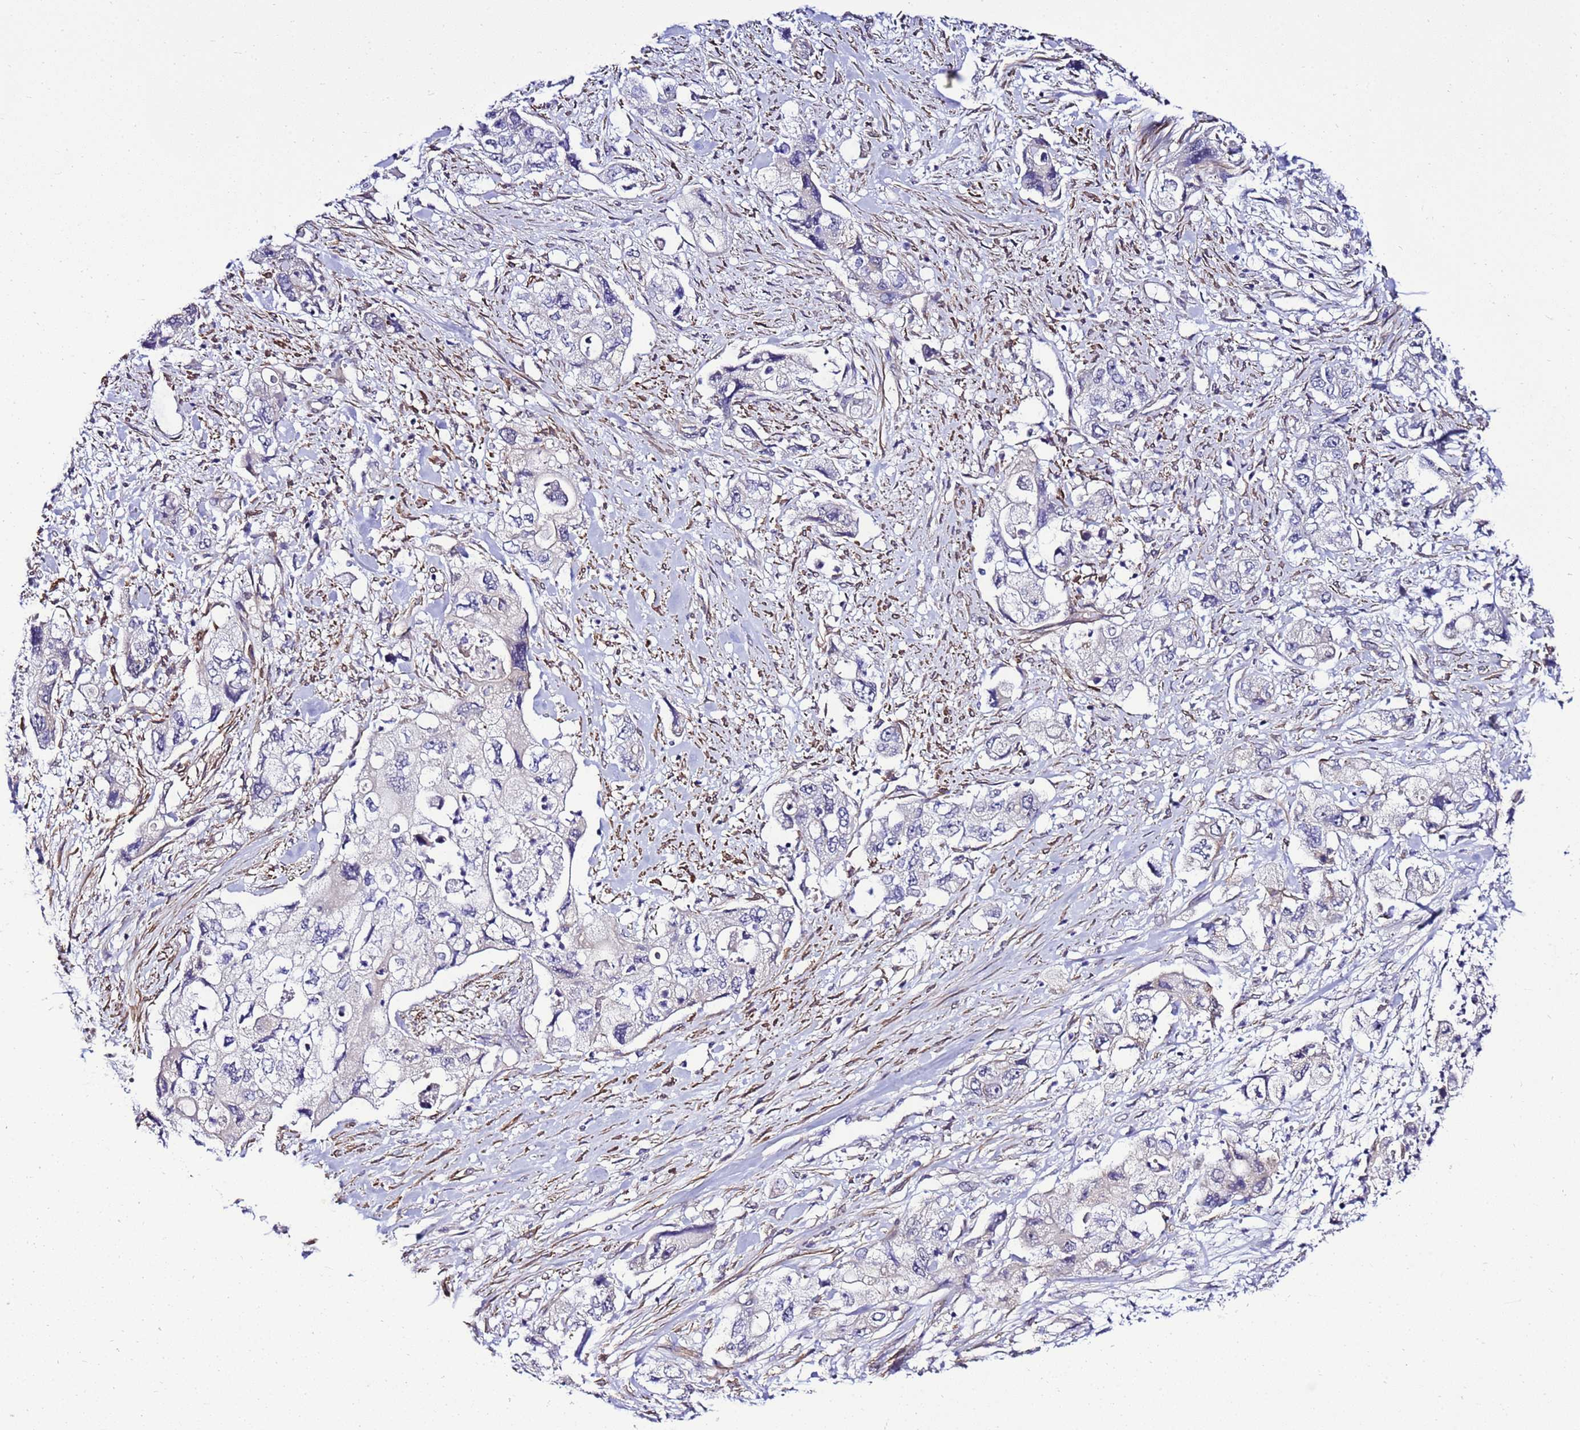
{"staining": {"intensity": "negative", "quantity": "none", "location": "none"}, "tissue": "pancreatic cancer", "cell_type": "Tumor cells", "image_type": "cancer", "snomed": [{"axis": "morphology", "description": "Adenocarcinoma, NOS"}, {"axis": "topography", "description": "Pancreas"}], "caption": "DAB immunohistochemical staining of human pancreatic cancer shows no significant positivity in tumor cells.", "gene": "GZF1", "patient": {"sex": "female", "age": 73}}